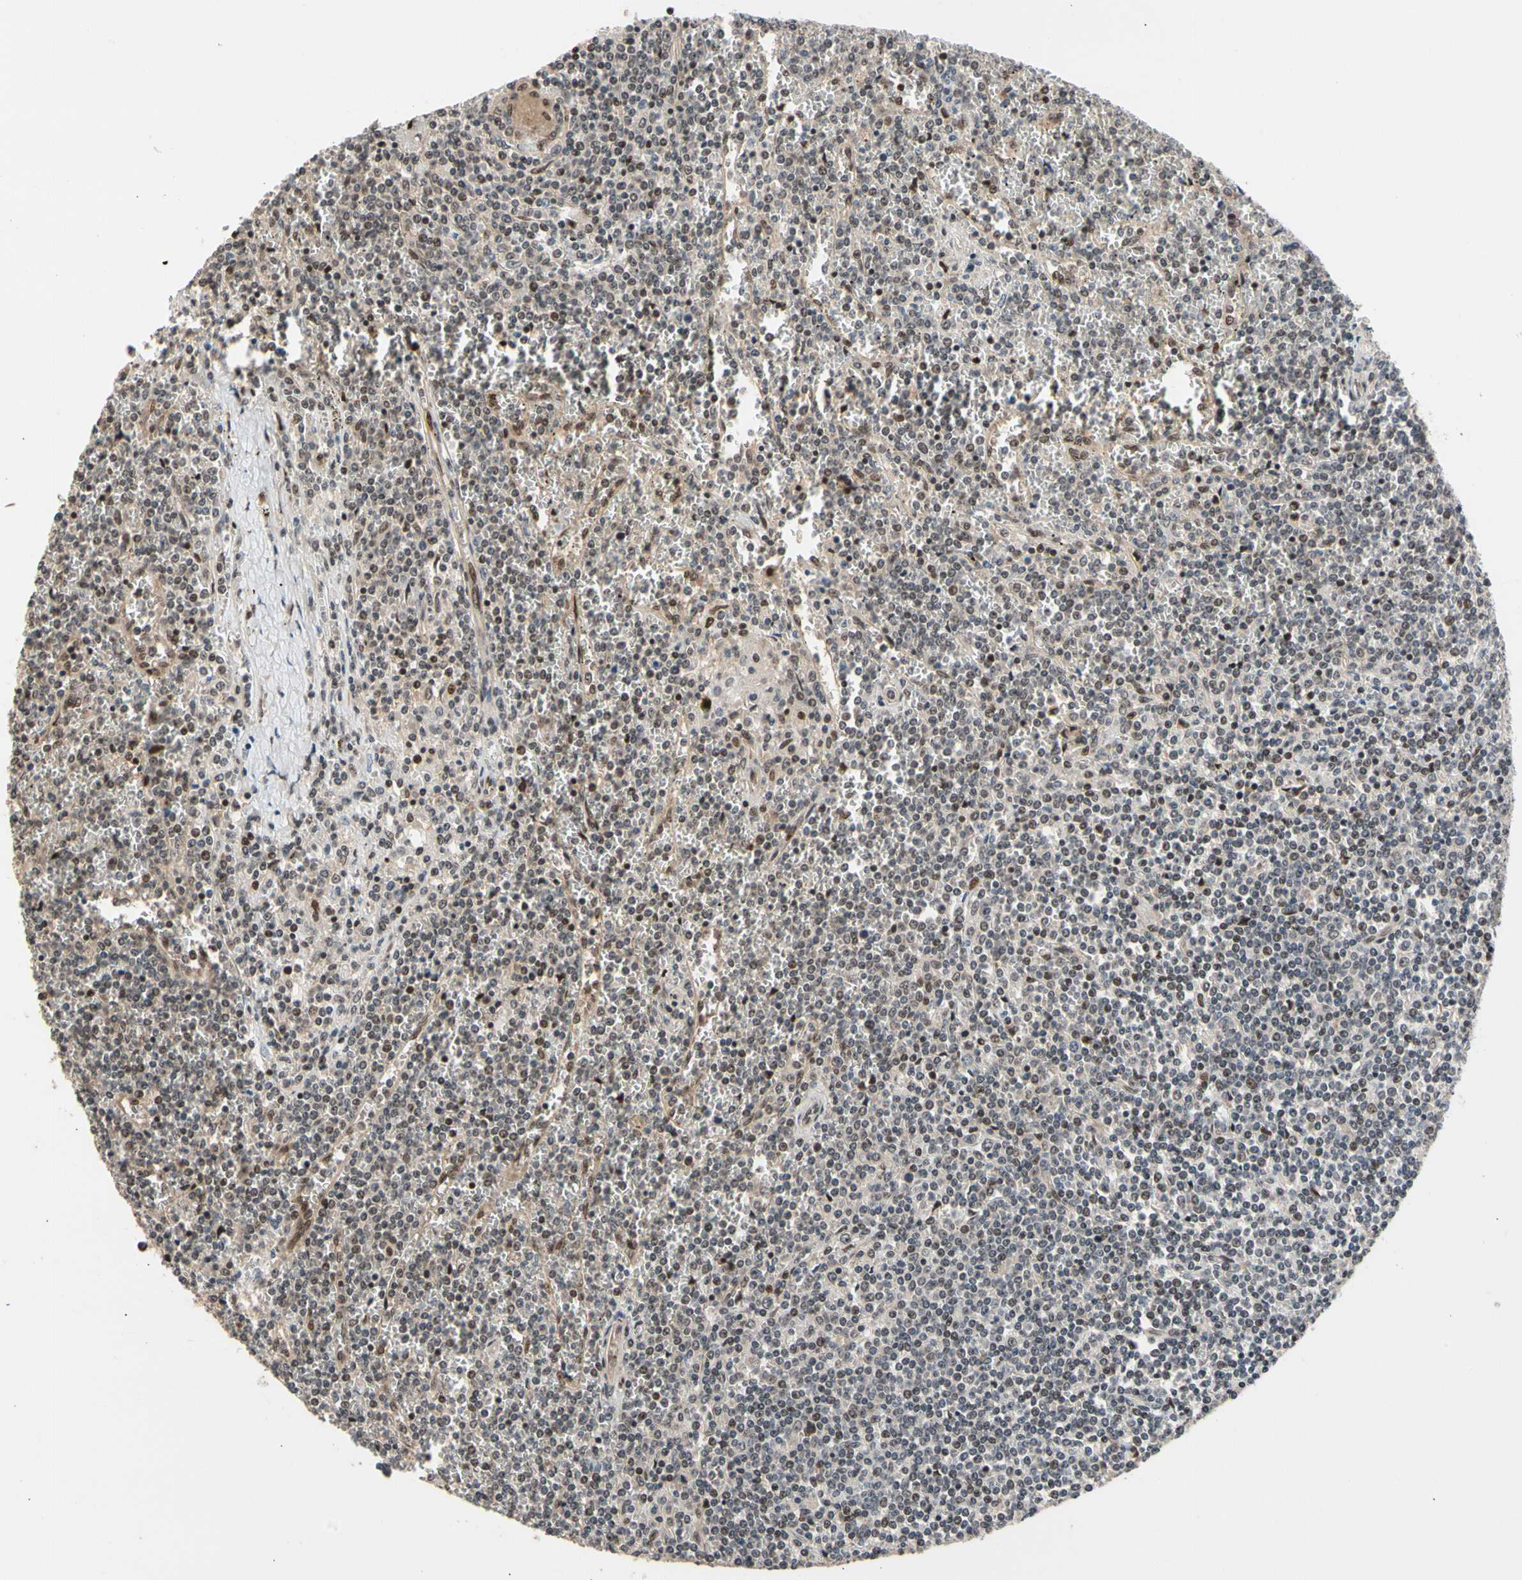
{"staining": {"intensity": "weak", "quantity": "25%-75%", "location": "cytoplasmic/membranous,nuclear"}, "tissue": "lymphoma", "cell_type": "Tumor cells", "image_type": "cancer", "snomed": [{"axis": "morphology", "description": "Malignant lymphoma, non-Hodgkin's type, Low grade"}, {"axis": "topography", "description": "Spleen"}], "caption": "Lymphoma stained for a protein demonstrates weak cytoplasmic/membranous and nuclear positivity in tumor cells. (brown staining indicates protein expression, while blue staining denotes nuclei).", "gene": "NGEF", "patient": {"sex": "female", "age": 19}}